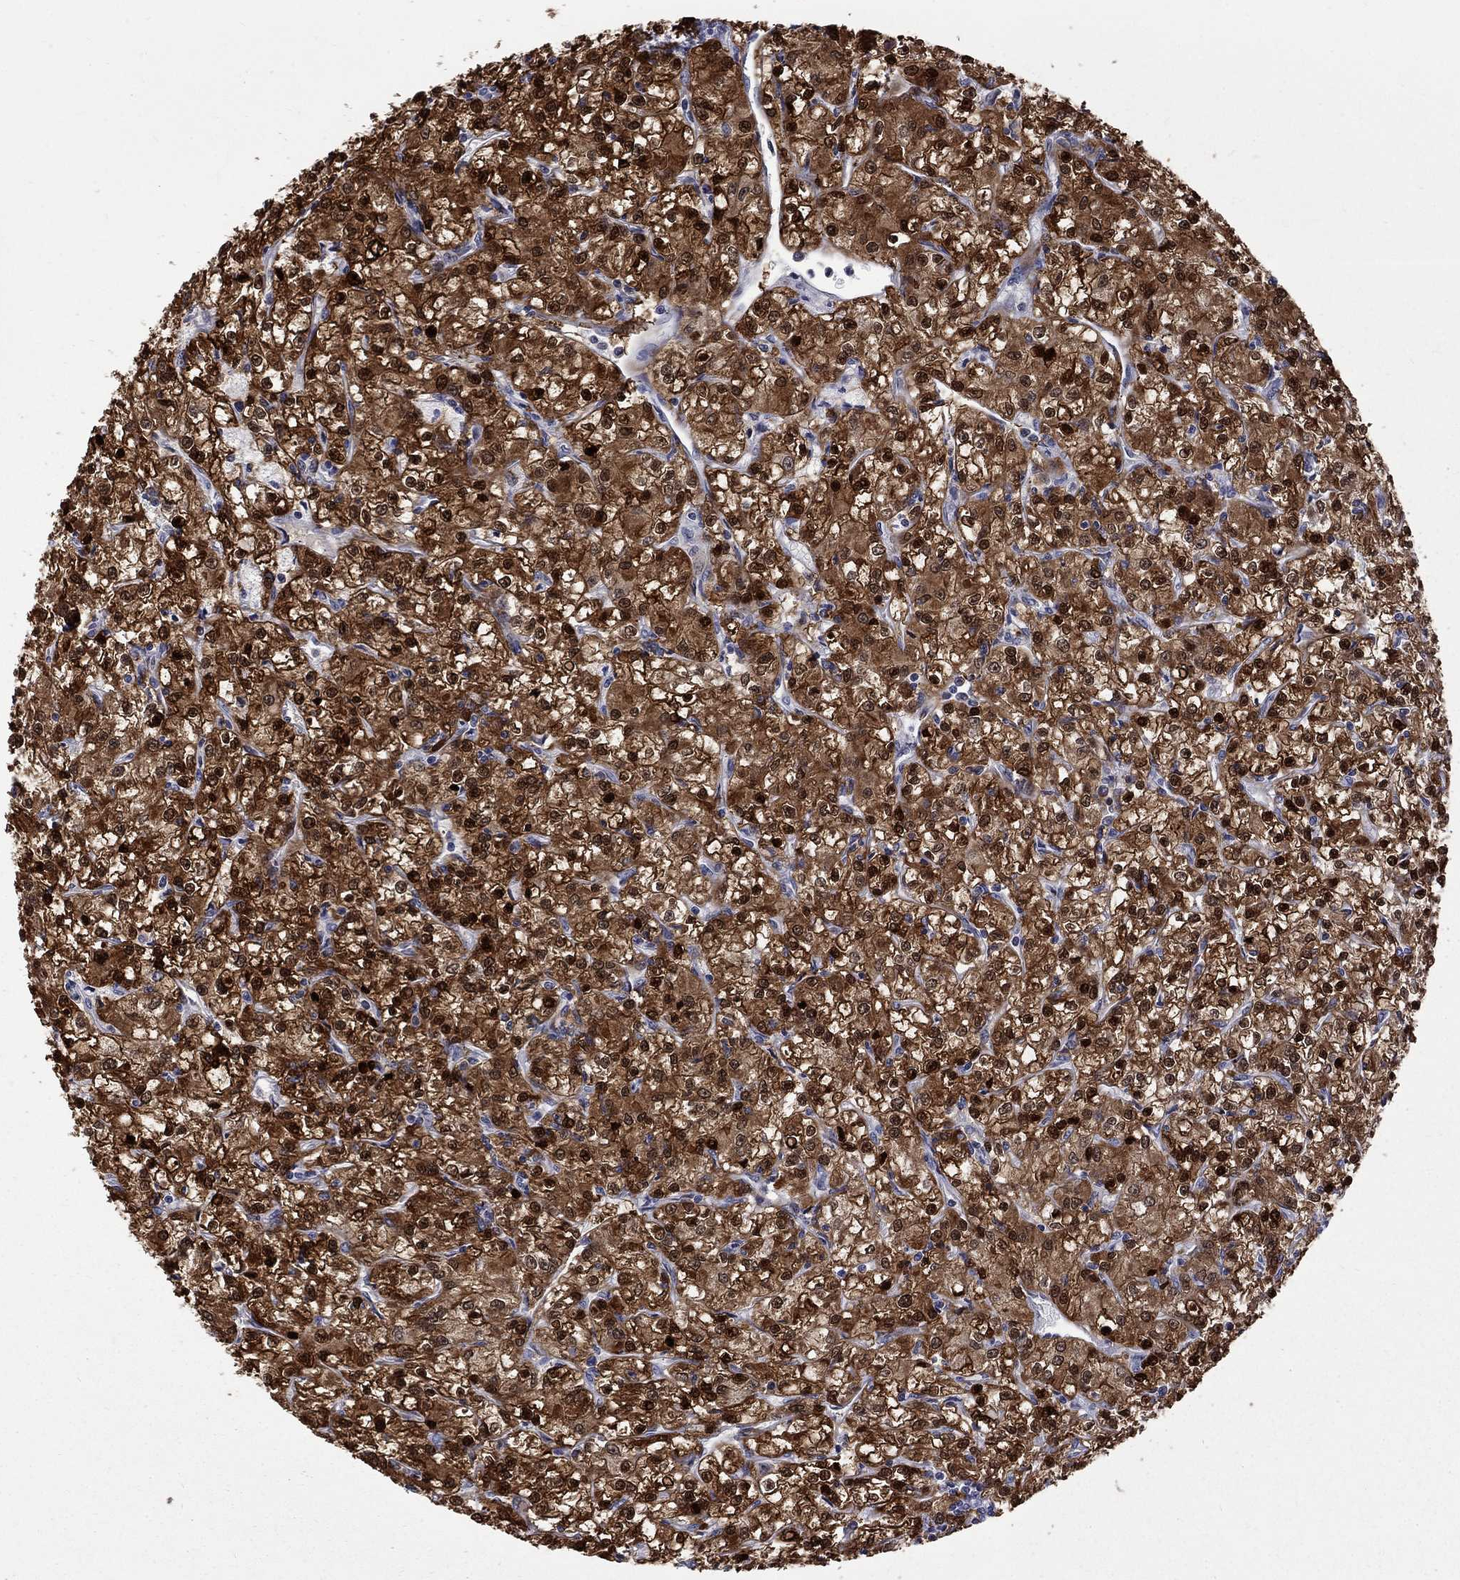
{"staining": {"intensity": "strong", "quantity": ">75%", "location": "cytoplasmic/membranous,nuclear"}, "tissue": "renal cancer", "cell_type": "Tumor cells", "image_type": "cancer", "snomed": [{"axis": "morphology", "description": "Adenocarcinoma, NOS"}, {"axis": "topography", "description": "Kidney"}], "caption": "Immunohistochemical staining of human adenocarcinoma (renal) shows high levels of strong cytoplasmic/membranous and nuclear protein staining in approximately >75% of tumor cells.", "gene": "HKDC1", "patient": {"sex": "female", "age": 59}}